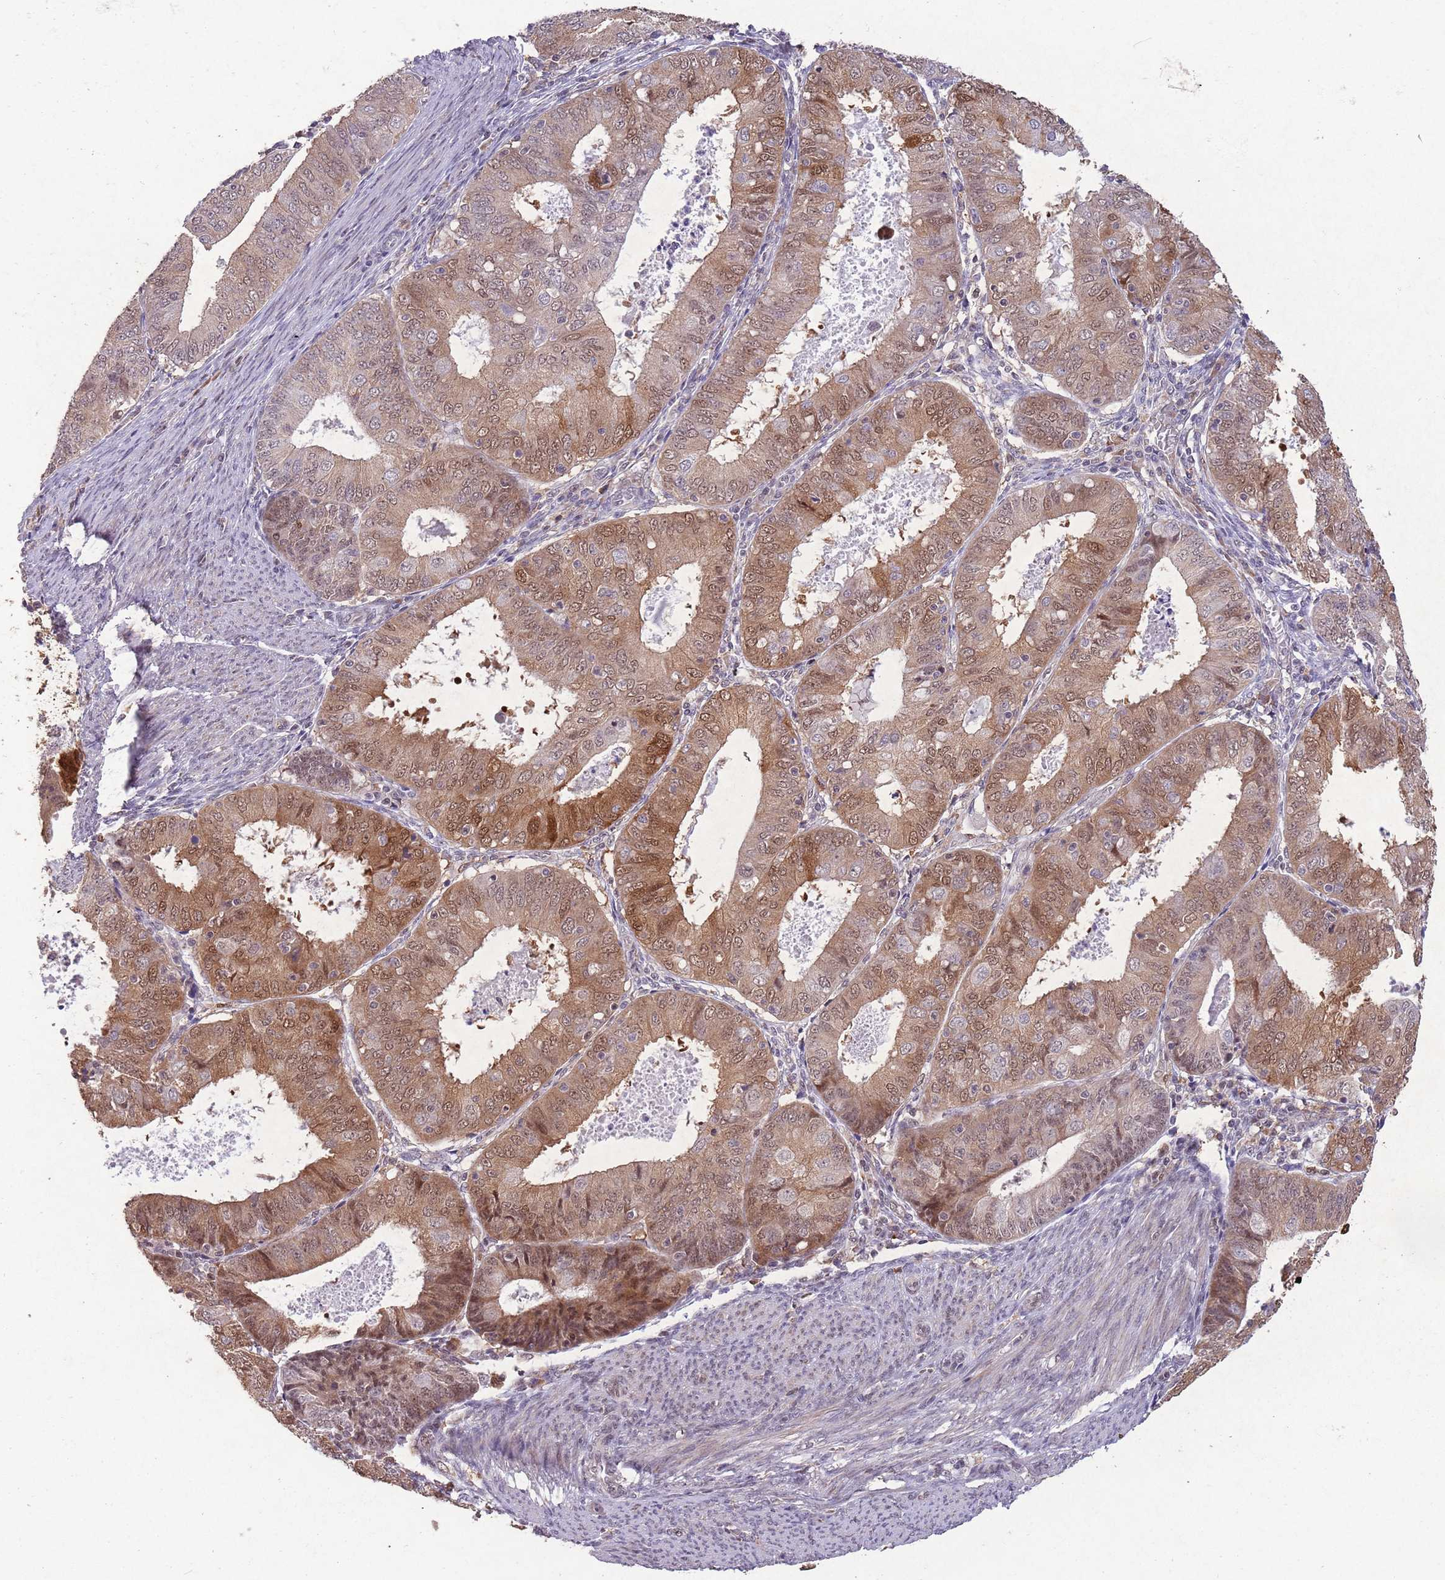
{"staining": {"intensity": "moderate", "quantity": ">75%", "location": "cytoplasmic/membranous,nuclear"}, "tissue": "endometrial cancer", "cell_type": "Tumor cells", "image_type": "cancer", "snomed": [{"axis": "morphology", "description": "Adenocarcinoma, NOS"}, {"axis": "topography", "description": "Endometrium"}], "caption": "The photomicrograph exhibits immunohistochemical staining of endometrial adenocarcinoma. There is moderate cytoplasmic/membranous and nuclear staining is seen in about >75% of tumor cells.", "gene": "ZNF639", "patient": {"sex": "female", "age": 57}}